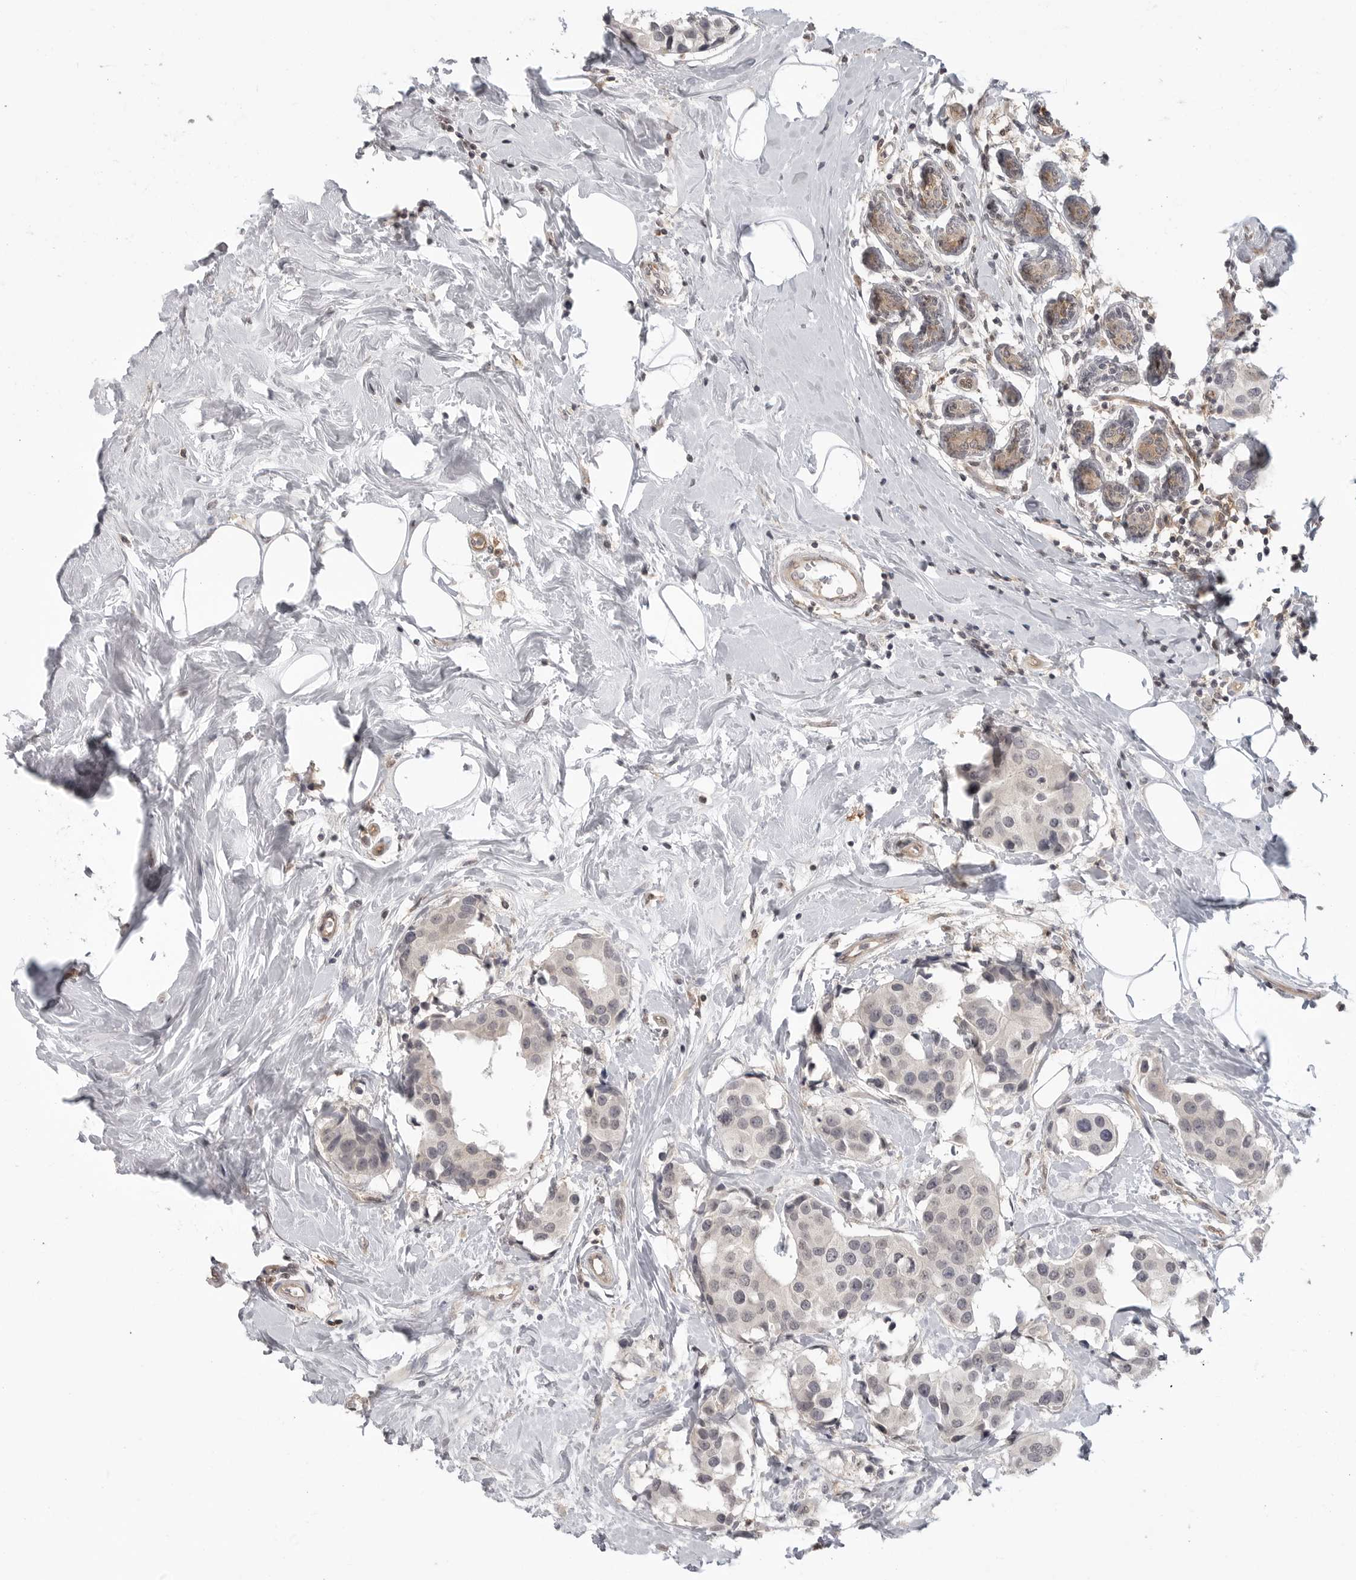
{"staining": {"intensity": "negative", "quantity": "none", "location": "none"}, "tissue": "breast cancer", "cell_type": "Tumor cells", "image_type": "cancer", "snomed": [{"axis": "morphology", "description": "Normal tissue, NOS"}, {"axis": "morphology", "description": "Duct carcinoma"}, {"axis": "topography", "description": "Breast"}], "caption": "The photomicrograph demonstrates no significant expression in tumor cells of invasive ductal carcinoma (breast). Nuclei are stained in blue.", "gene": "IFNGR1", "patient": {"sex": "female", "age": 39}}